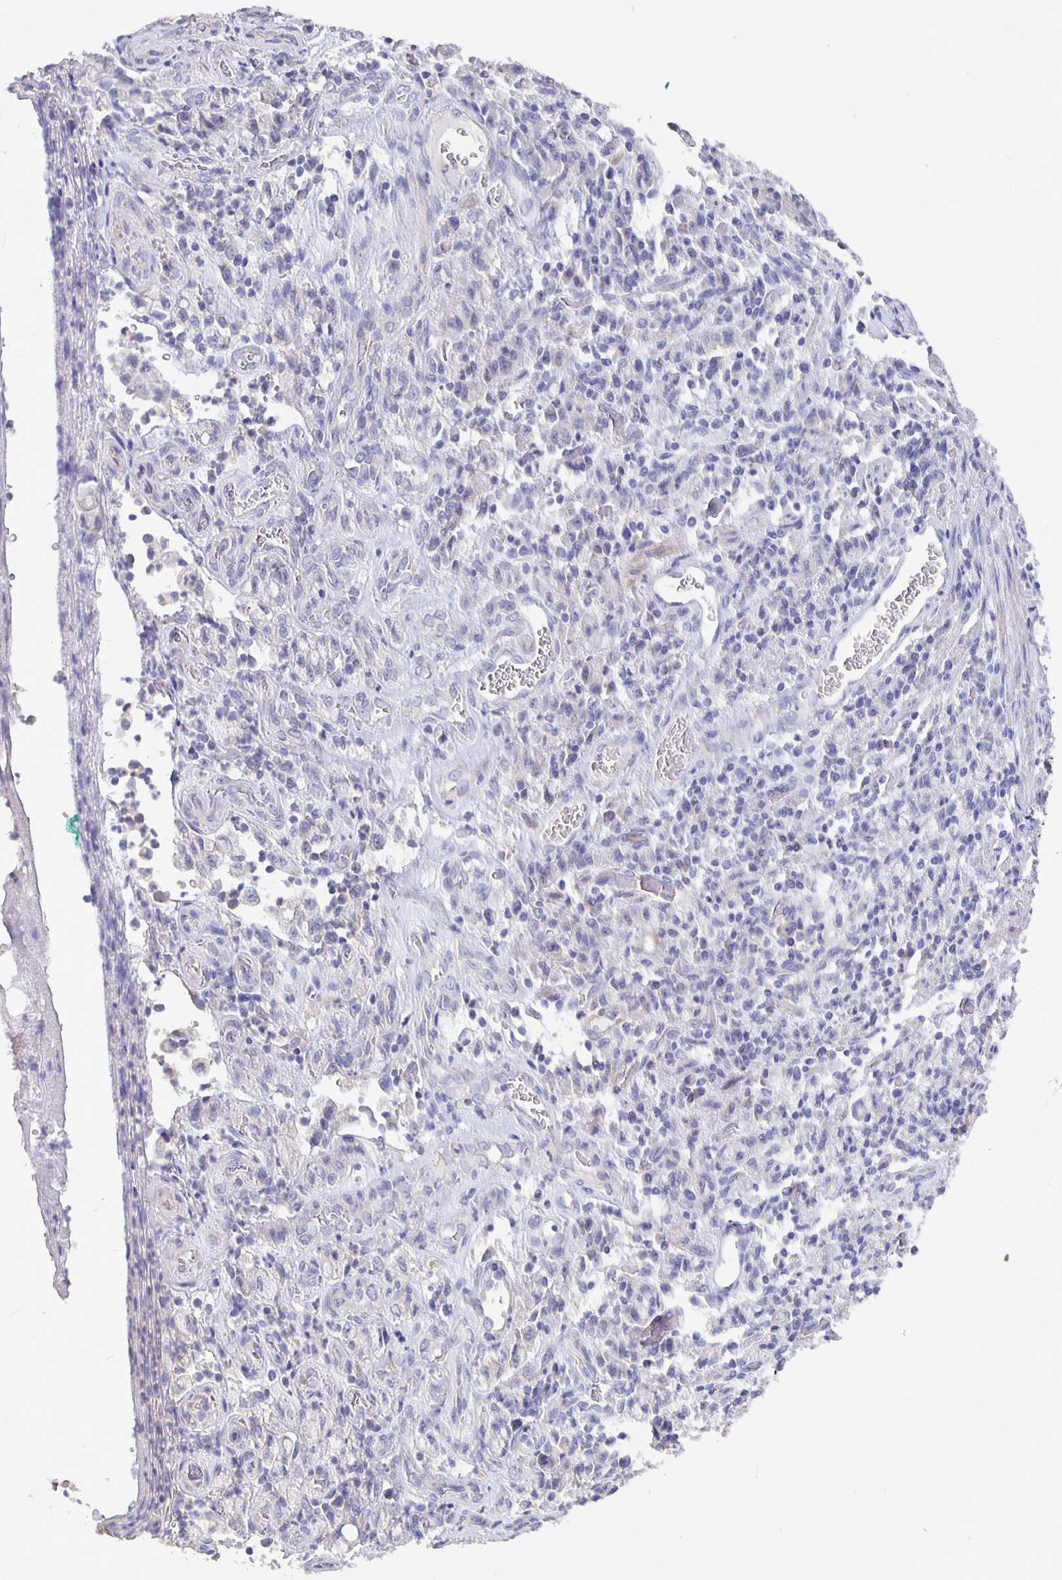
{"staining": {"intensity": "negative", "quantity": "none", "location": "none"}, "tissue": "stomach cancer", "cell_type": "Tumor cells", "image_type": "cancer", "snomed": [{"axis": "morphology", "description": "Adenocarcinoma, NOS"}, {"axis": "topography", "description": "Stomach"}], "caption": "Stomach adenocarcinoma was stained to show a protein in brown. There is no significant staining in tumor cells.", "gene": "CFAP74", "patient": {"sex": "male", "age": 77}}